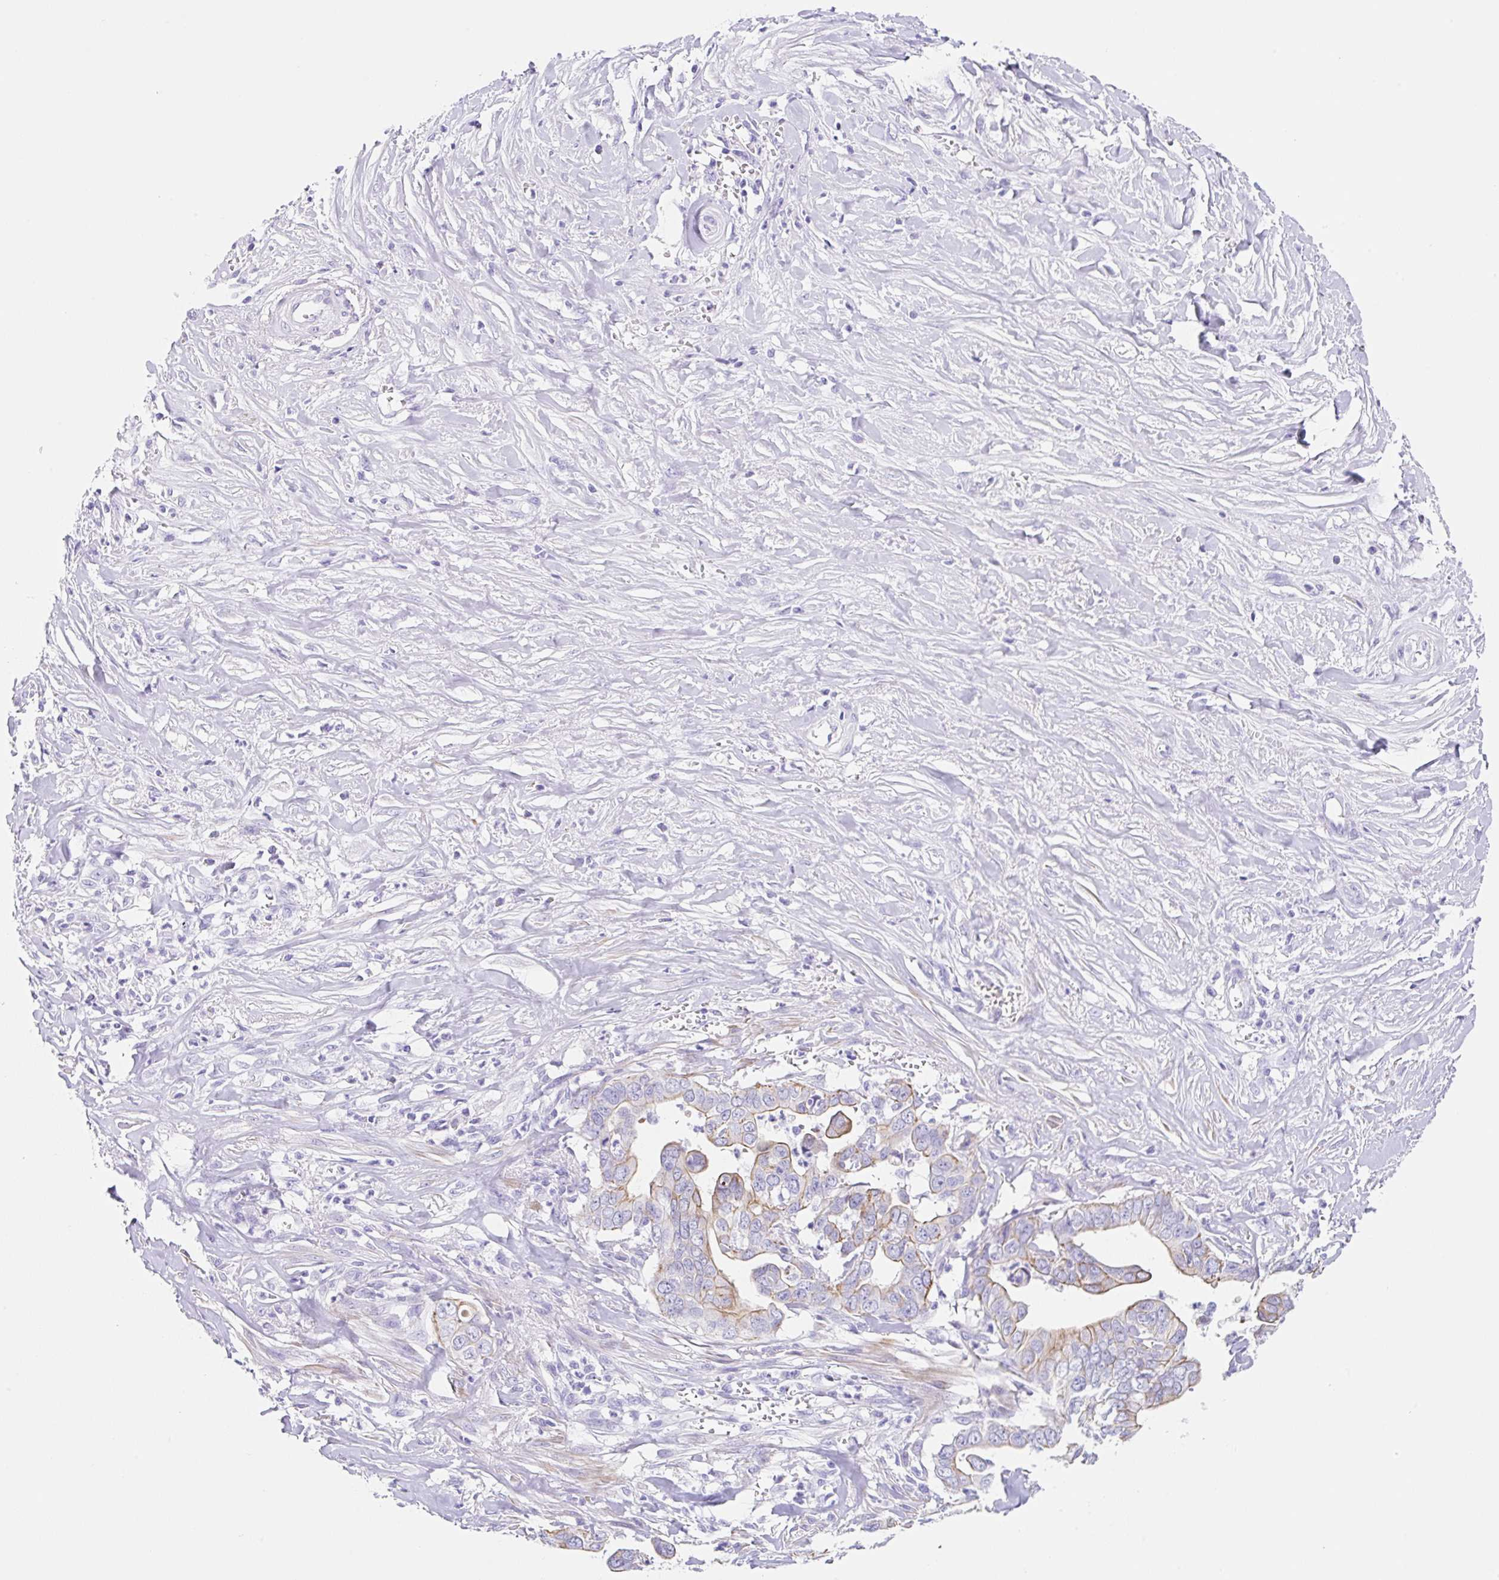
{"staining": {"intensity": "moderate", "quantity": "25%-75%", "location": "cytoplasmic/membranous"}, "tissue": "liver cancer", "cell_type": "Tumor cells", "image_type": "cancer", "snomed": [{"axis": "morphology", "description": "Cholangiocarcinoma"}, {"axis": "topography", "description": "Liver"}], "caption": "Immunohistochemistry photomicrograph of neoplastic tissue: liver cancer stained using immunohistochemistry shows medium levels of moderate protein expression localized specifically in the cytoplasmic/membranous of tumor cells, appearing as a cytoplasmic/membranous brown color.", "gene": "CLDND2", "patient": {"sex": "female", "age": 79}}